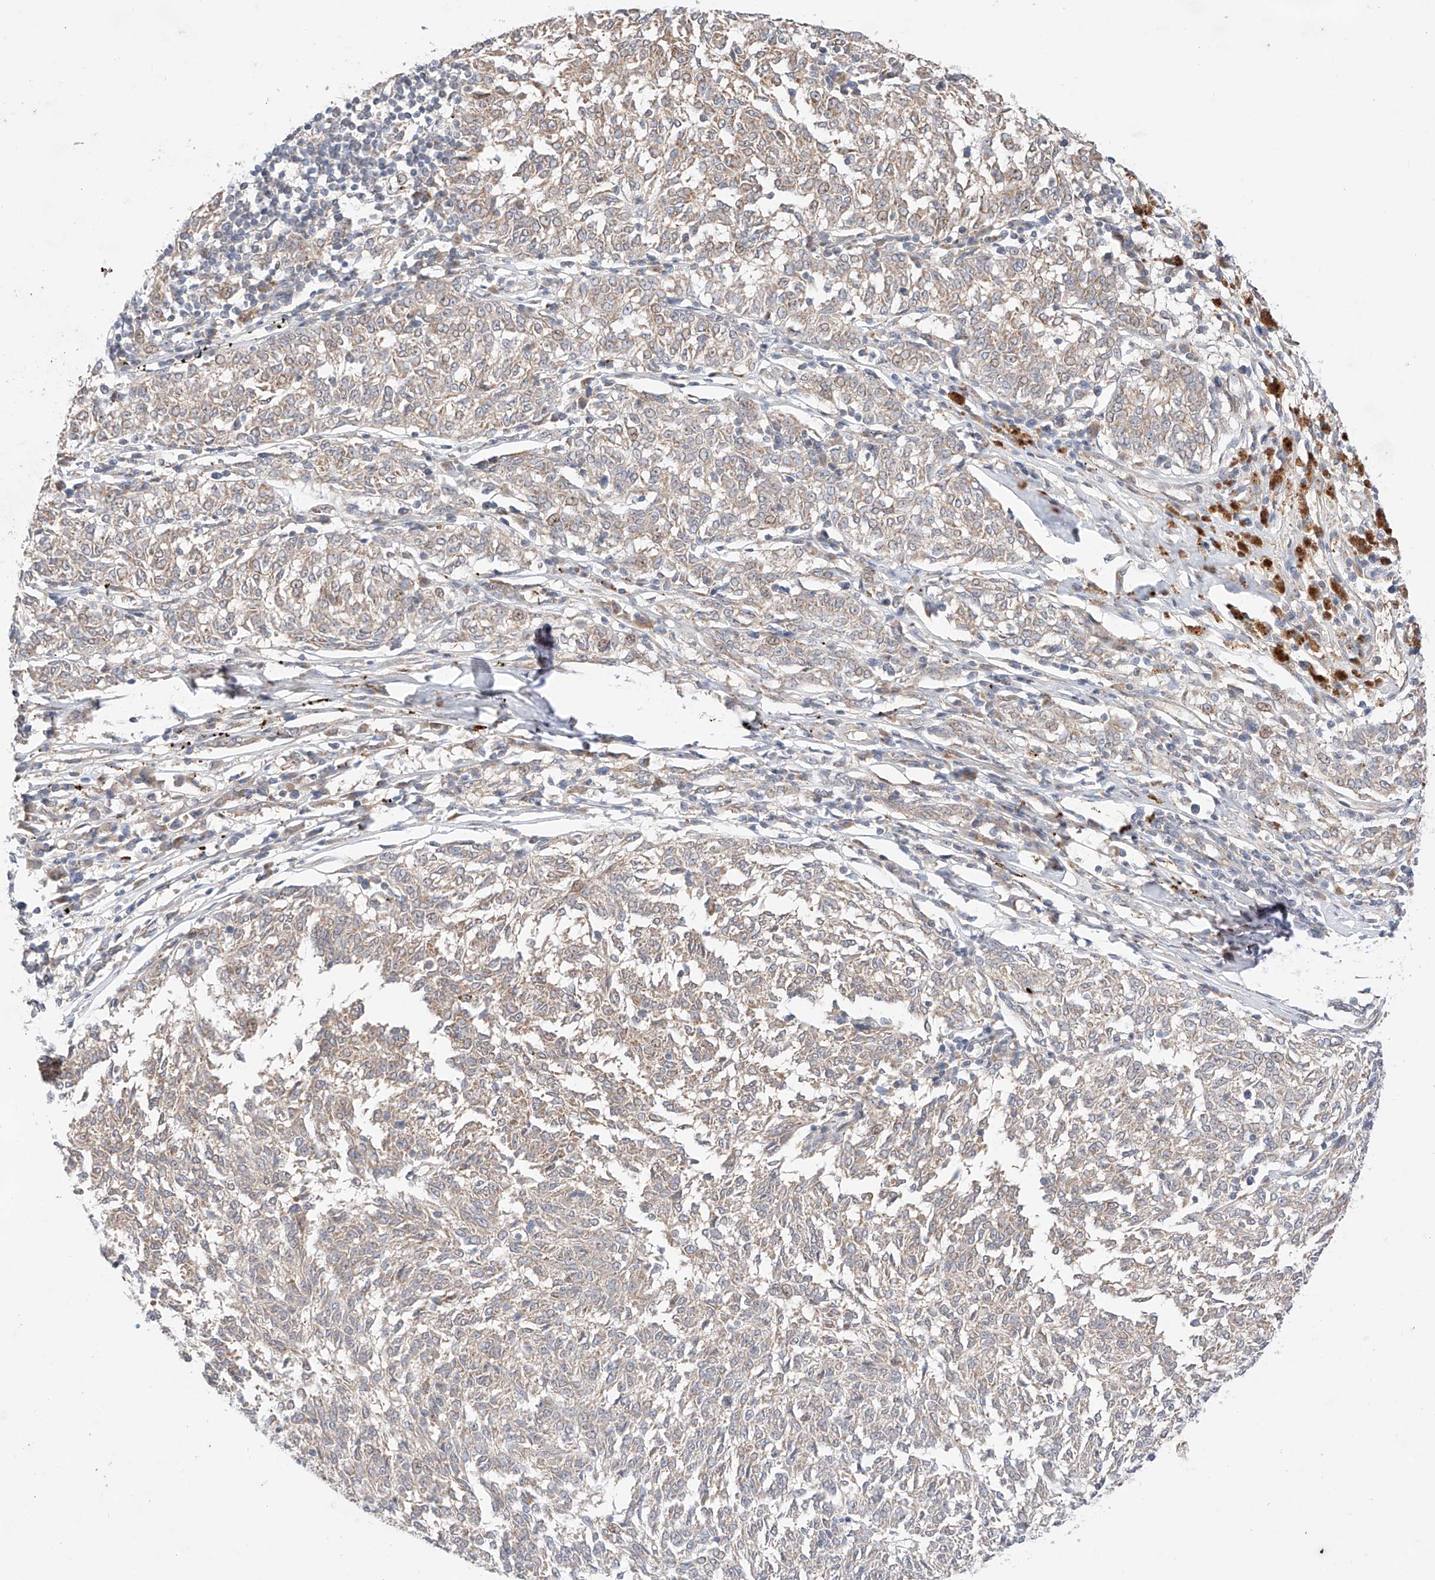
{"staining": {"intensity": "weak", "quantity": "25%-75%", "location": "cytoplasmic/membranous"}, "tissue": "melanoma", "cell_type": "Tumor cells", "image_type": "cancer", "snomed": [{"axis": "morphology", "description": "Malignant melanoma, NOS"}, {"axis": "topography", "description": "Skin"}], "caption": "Brown immunohistochemical staining in human melanoma reveals weak cytoplasmic/membranous expression in about 25%-75% of tumor cells.", "gene": "GCNT1", "patient": {"sex": "female", "age": 72}}